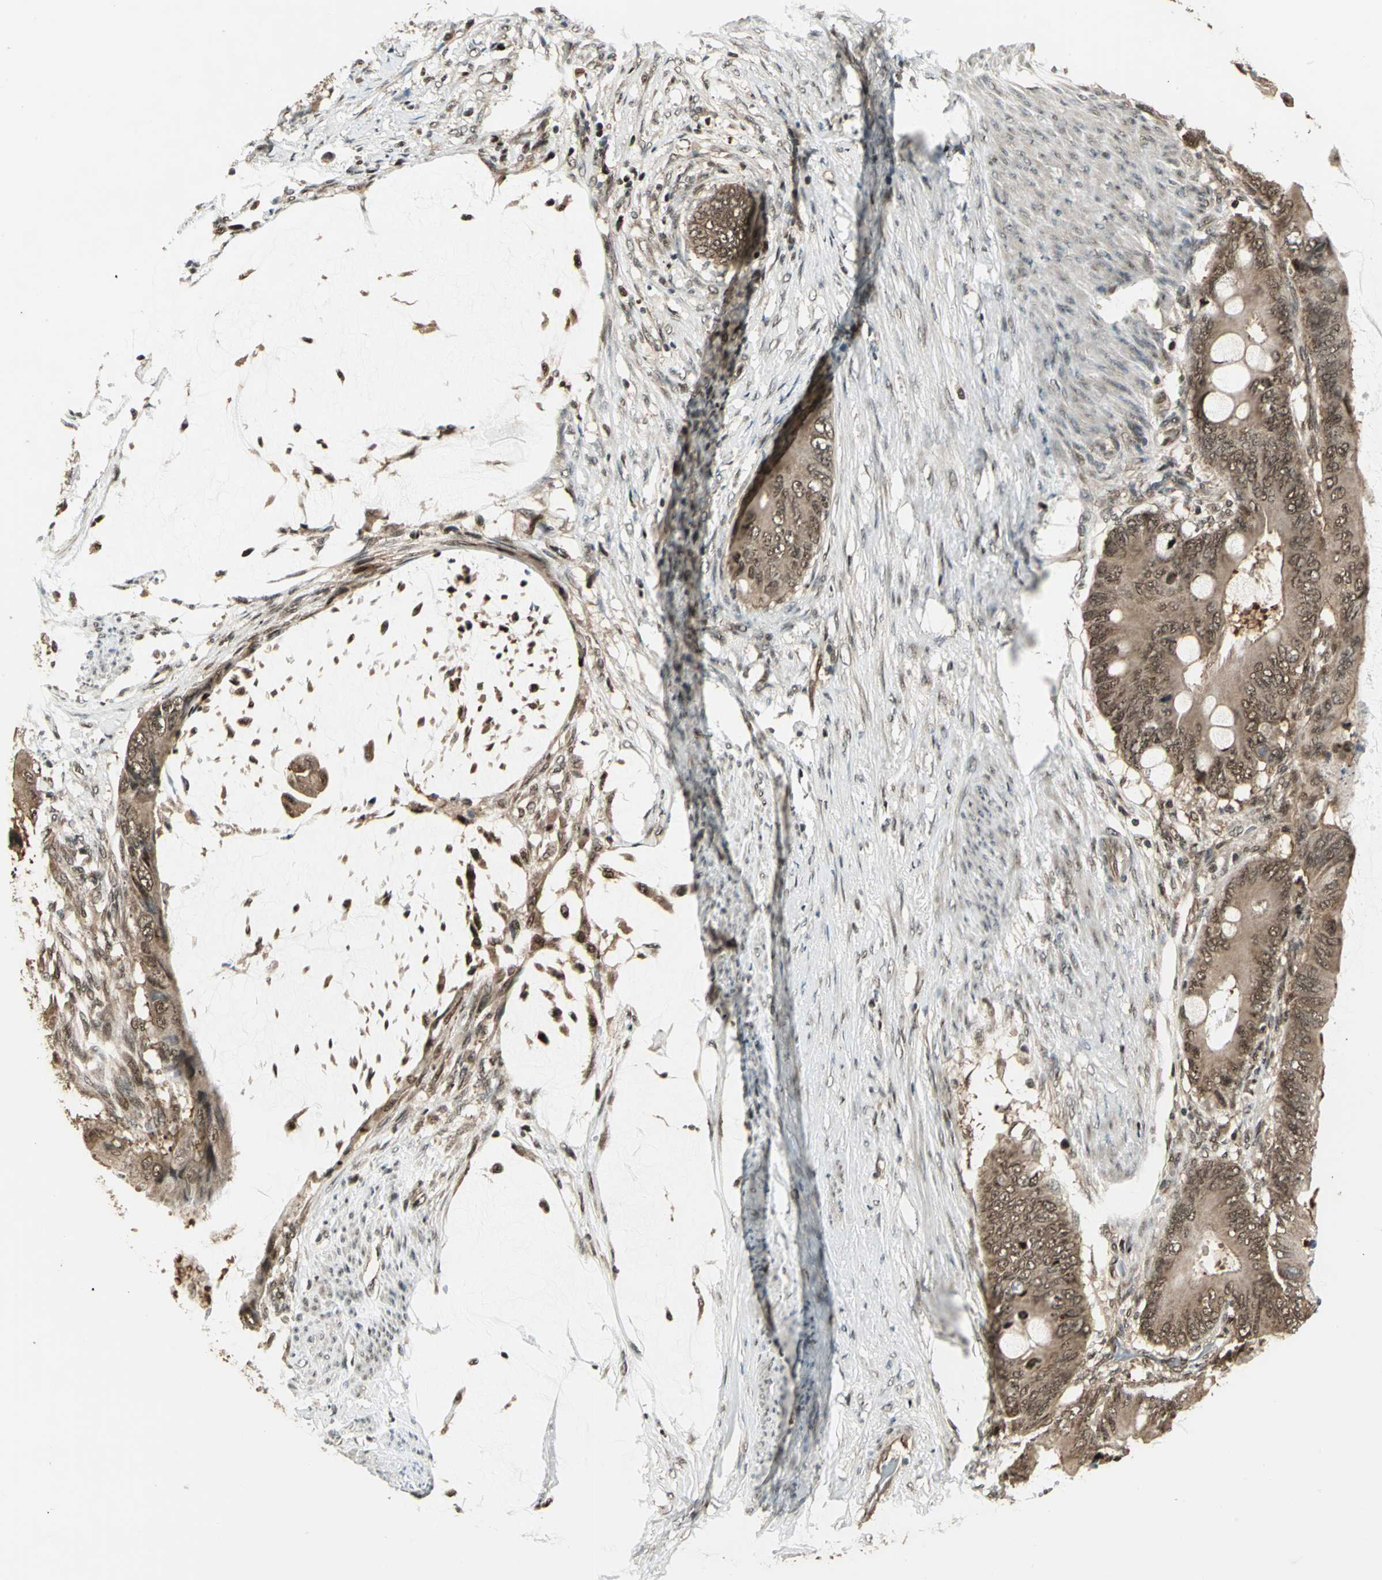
{"staining": {"intensity": "moderate", "quantity": ">75%", "location": "cytoplasmic/membranous,nuclear"}, "tissue": "colorectal cancer", "cell_type": "Tumor cells", "image_type": "cancer", "snomed": [{"axis": "morphology", "description": "Normal tissue, NOS"}, {"axis": "morphology", "description": "Adenocarcinoma, NOS"}, {"axis": "topography", "description": "Rectum"}, {"axis": "topography", "description": "Peripheral nerve tissue"}], "caption": "A high-resolution micrograph shows immunohistochemistry (IHC) staining of adenocarcinoma (colorectal), which shows moderate cytoplasmic/membranous and nuclear positivity in about >75% of tumor cells.", "gene": "PSMC3", "patient": {"sex": "female", "age": 77}}